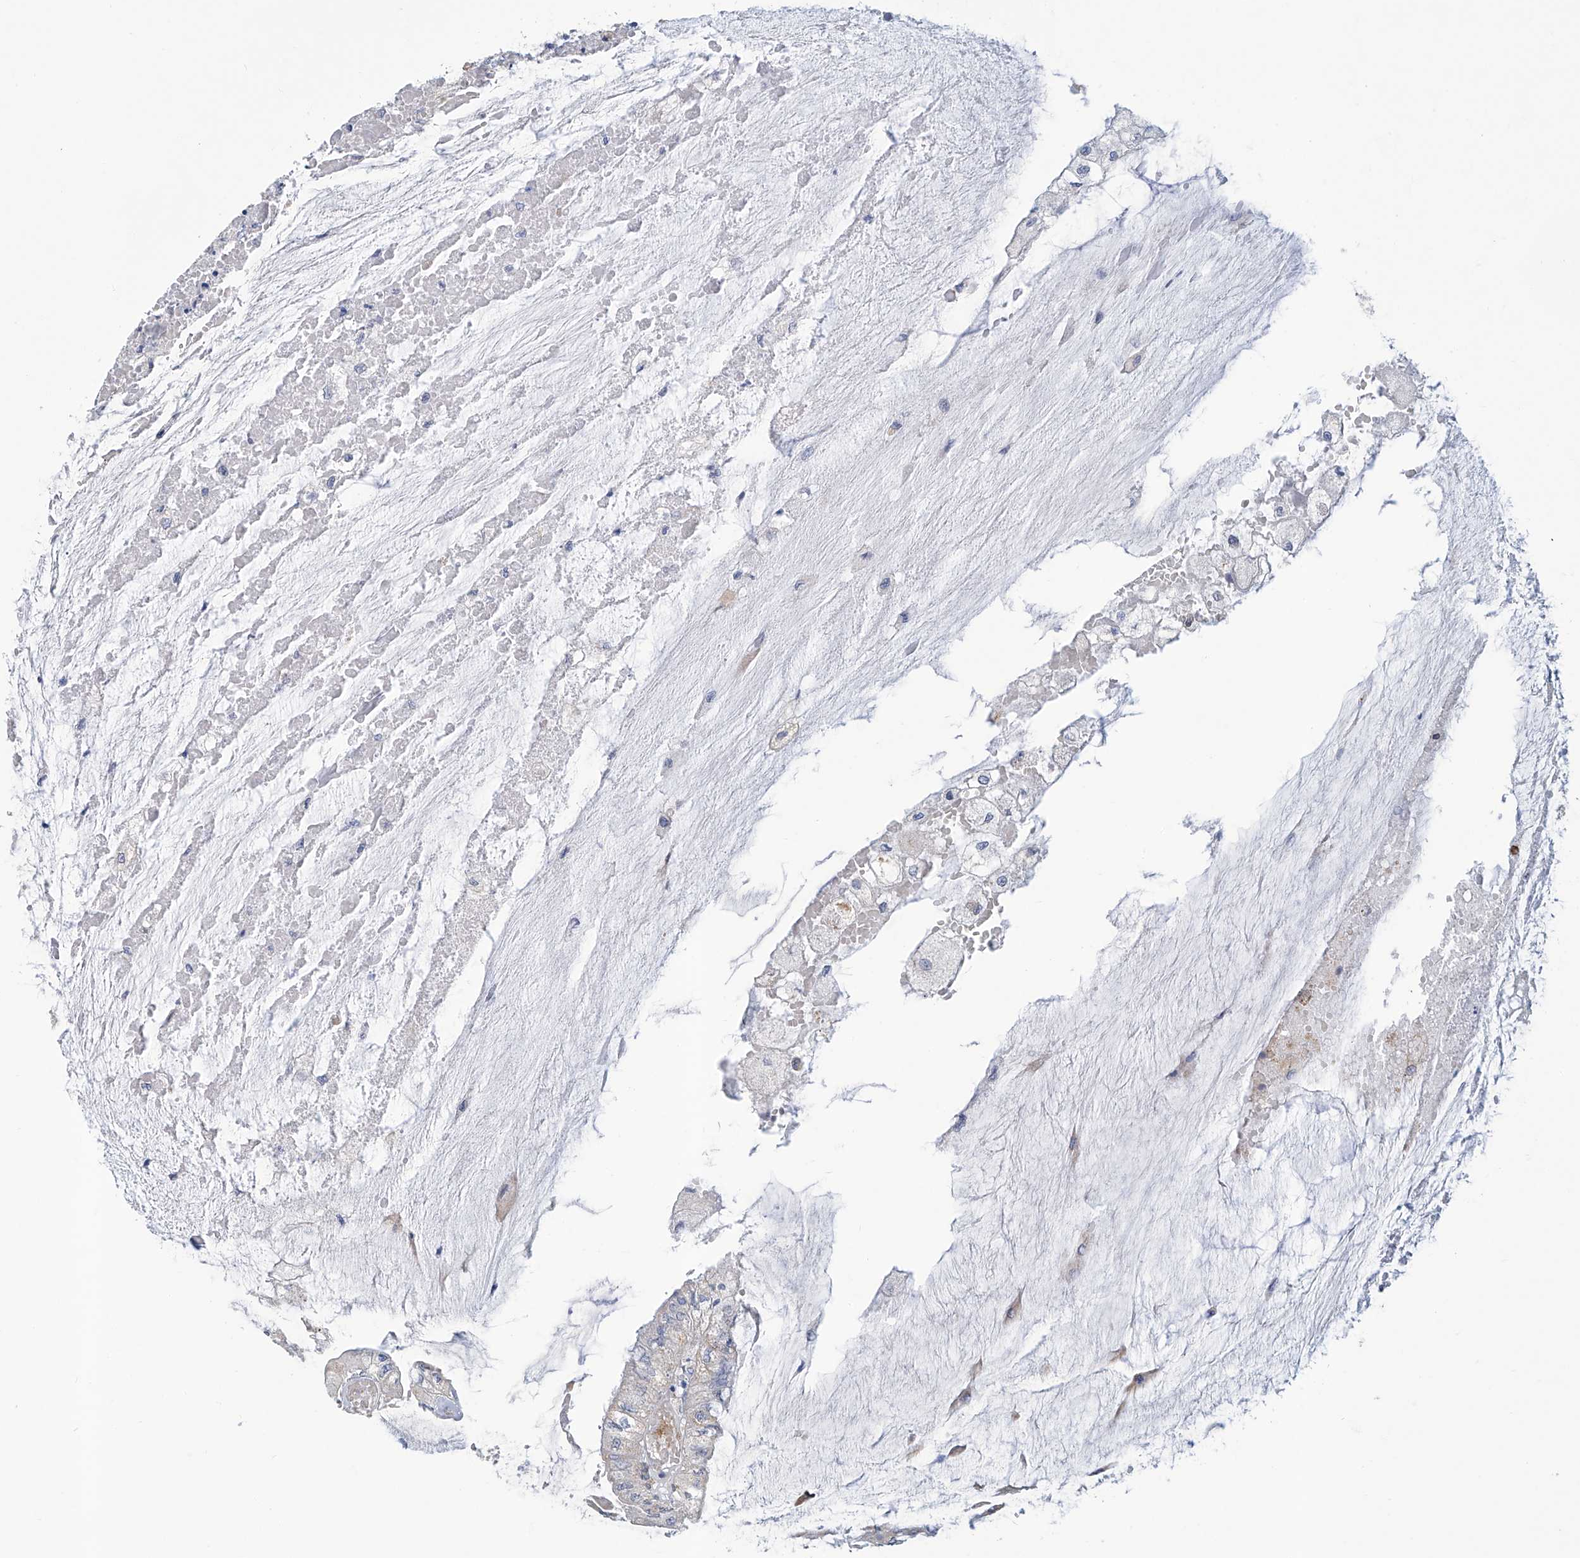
{"staining": {"intensity": "negative", "quantity": "none", "location": "none"}, "tissue": "colorectal cancer", "cell_type": "Tumor cells", "image_type": "cancer", "snomed": [{"axis": "morphology", "description": "Adenoma, NOS"}, {"axis": "morphology", "description": "Adenocarcinoma, NOS"}, {"axis": "topography", "description": "Colon"}], "caption": "Immunohistochemistry (IHC) micrograph of colorectal cancer (adenocarcinoma) stained for a protein (brown), which reveals no staining in tumor cells.", "gene": "TNN", "patient": {"sex": "male", "age": 79}}